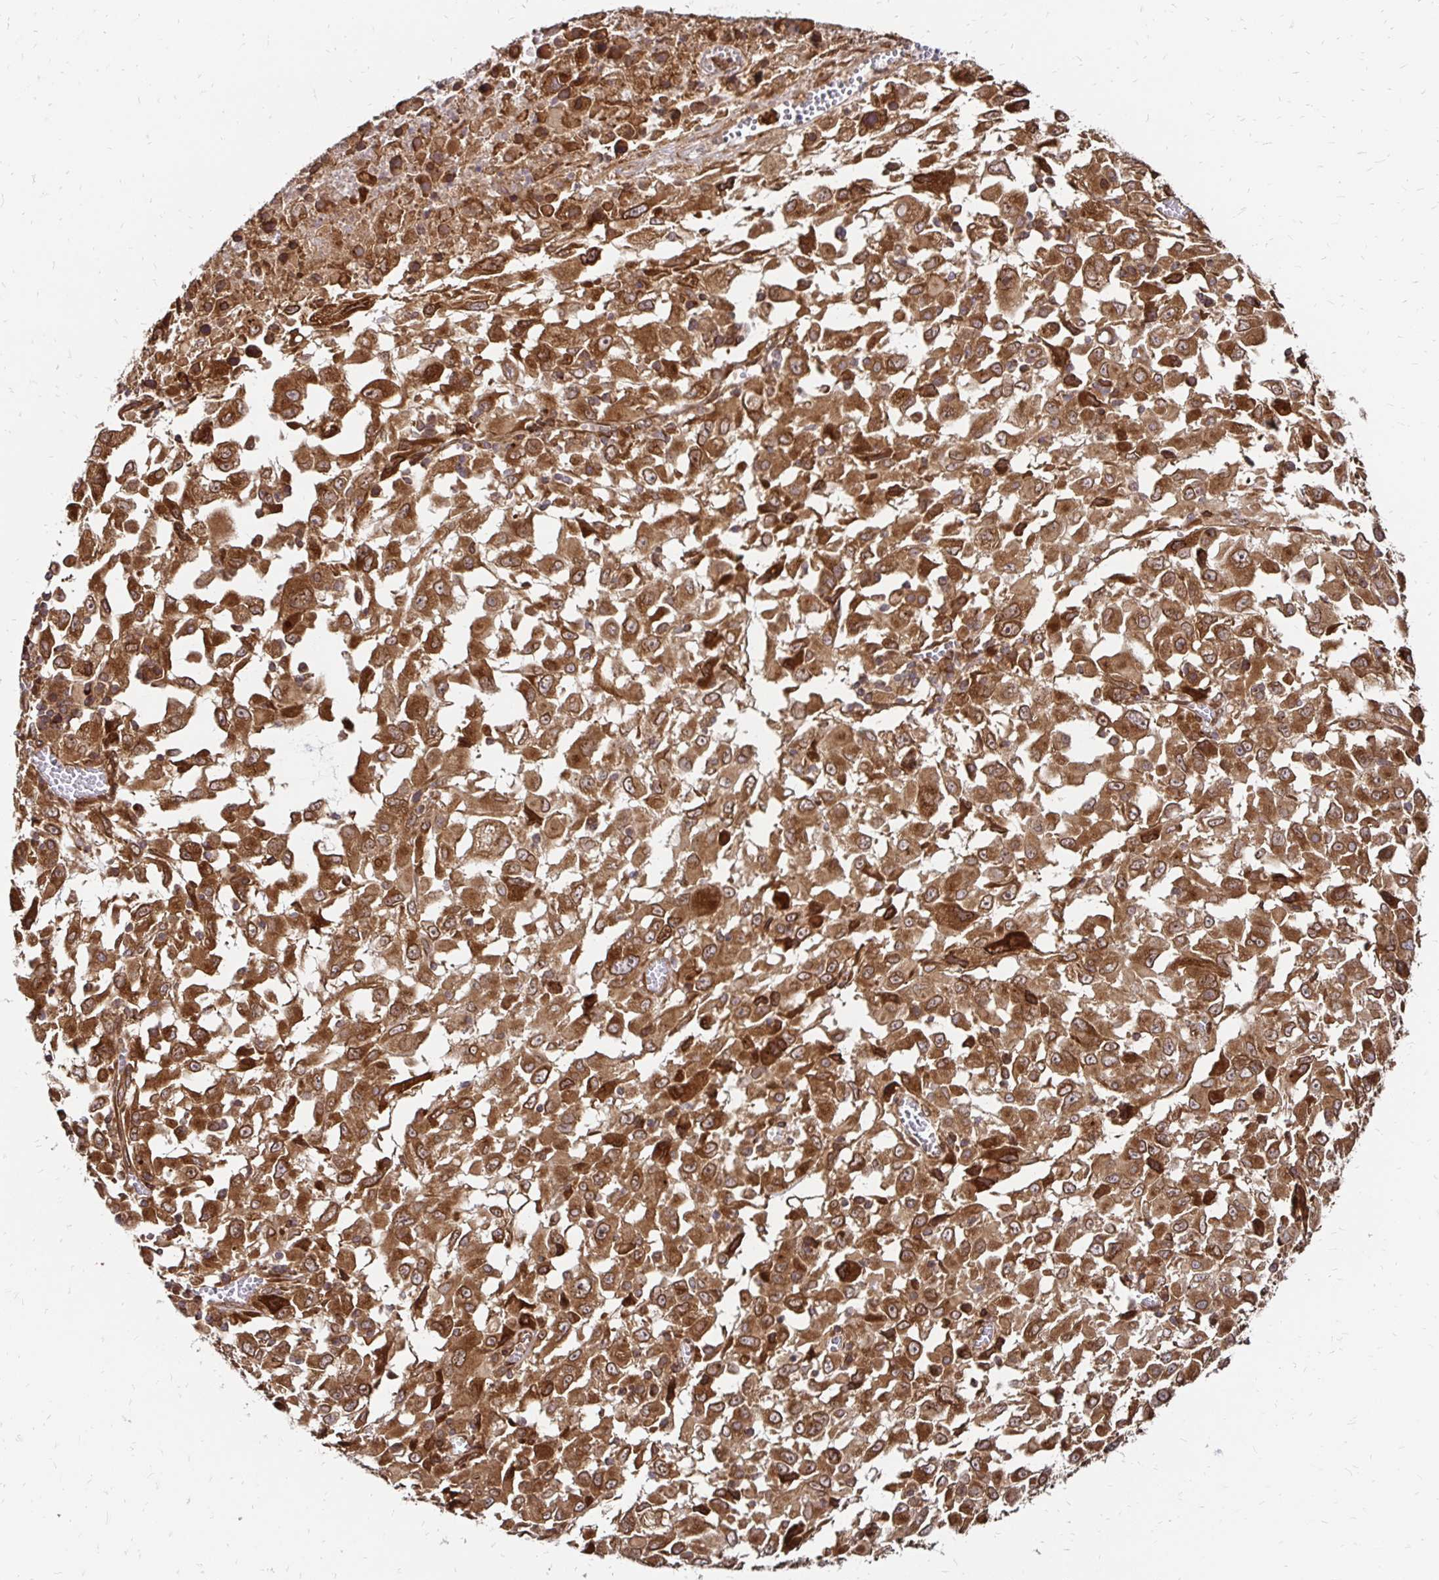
{"staining": {"intensity": "moderate", "quantity": ">75%", "location": "cytoplasmic/membranous"}, "tissue": "melanoma", "cell_type": "Tumor cells", "image_type": "cancer", "snomed": [{"axis": "morphology", "description": "Malignant melanoma, Metastatic site"}, {"axis": "topography", "description": "Soft tissue"}], "caption": "Moderate cytoplasmic/membranous protein positivity is present in about >75% of tumor cells in malignant melanoma (metastatic site).", "gene": "ZW10", "patient": {"sex": "male", "age": 50}}